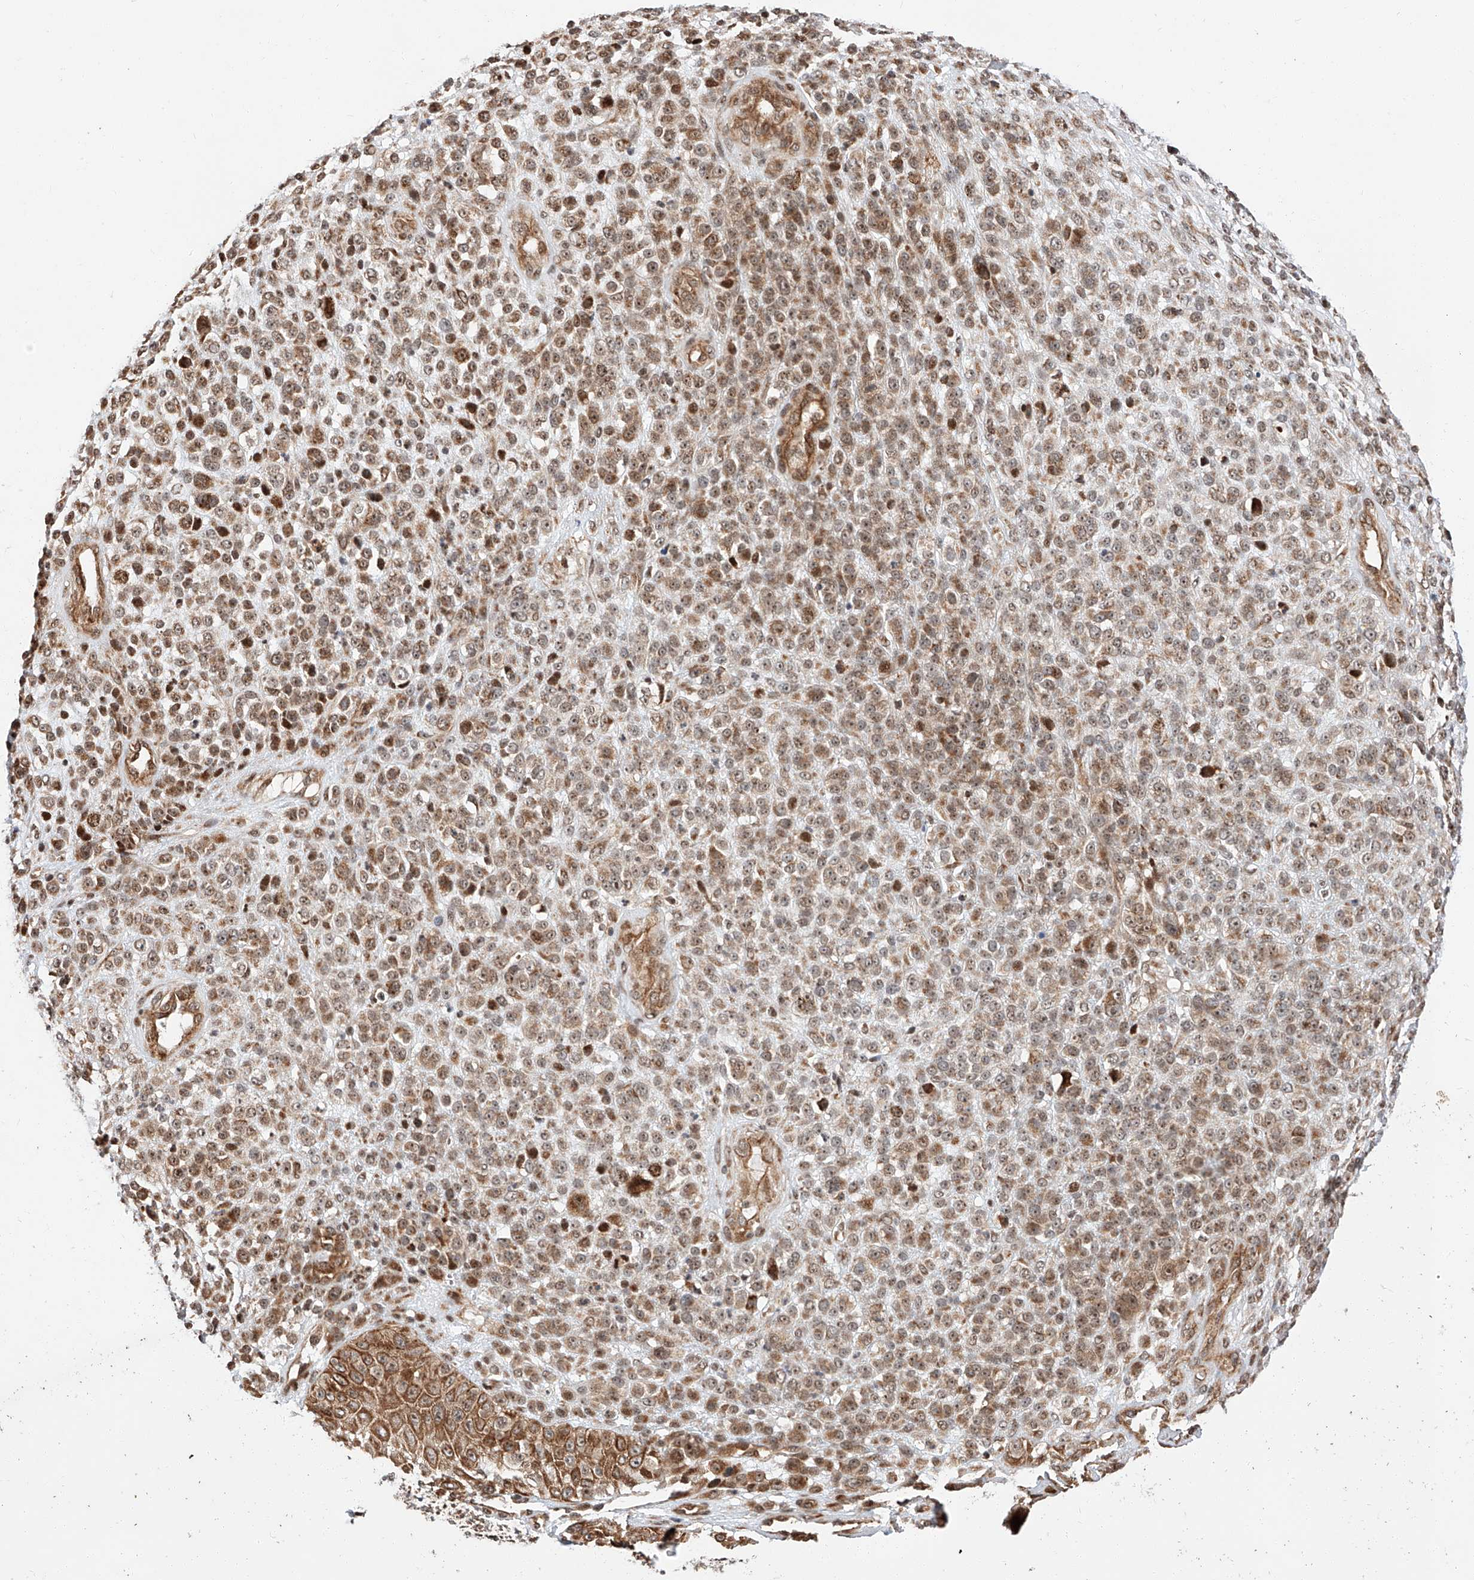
{"staining": {"intensity": "weak", "quantity": ">75%", "location": "cytoplasmic/membranous,nuclear"}, "tissue": "melanoma", "cell_type": "Tumor cells", "image_type": "cancer", "snomed": [{"axis": "morphology", "description": "Malignant melanoma, NOS"}, {"axis": "topography", "description": "Skin"}], "caption": "Melanoma stained for a protein exhibits weak cytoplasmic/membranous and nuclear positivity in tumor cells.", "gene": "THTPA", "patient": {"sex": "female", "age": 55}}